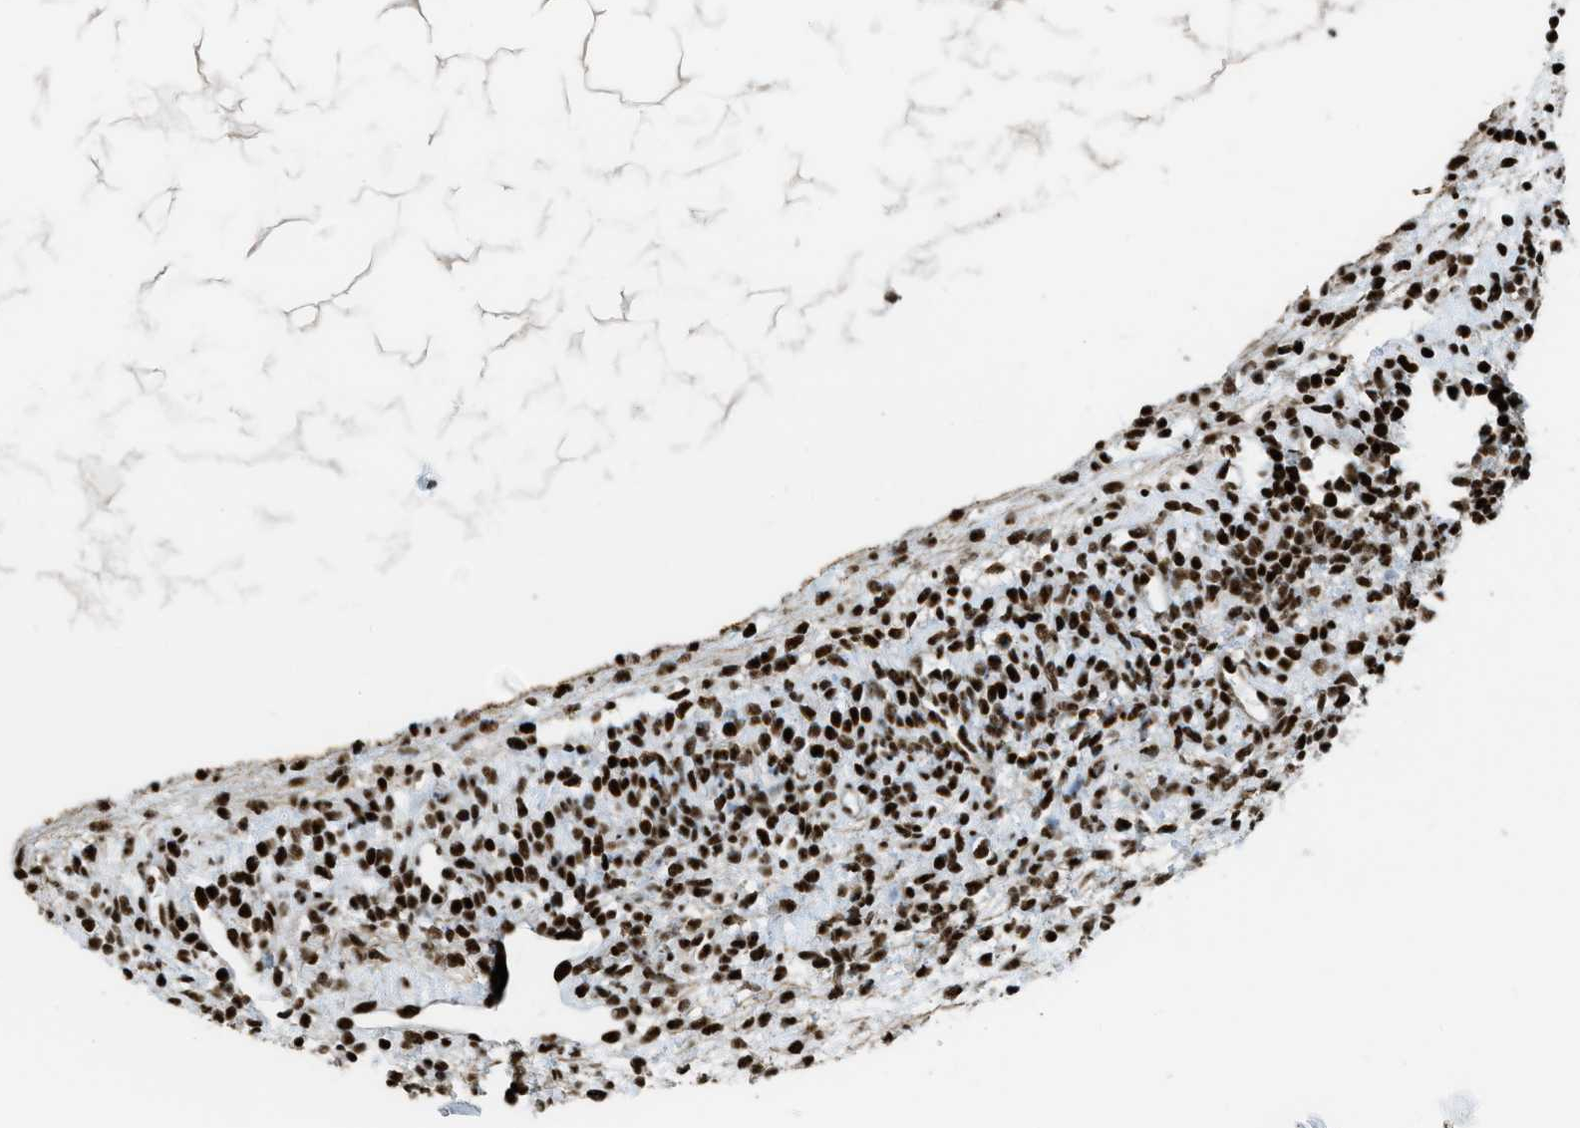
{"staining": {"intensity": "strong", "quantity": ">75%", "location": "nuclear"}, "tissue": "ovary", "cell_type": "Ovarian stroma cells", "image_type": "normal", "snomed": [{"axis": "morphology", "description": "Normal tissue, NOS"}, {"axis": "morphology", "description": "Cyst, NOS"}, {"axis": "topography", "description": "Ovary"}], "caption": "Protein analysis of normal ovary demonstrates strong nuclear positivity in about >75% of ovarian stroma cells. (Stains: DAB (3,3'-diaminobenzidine) in brown, nuclei in blue, Microscopy: brightfield microscopy at high magnification).", "gene": "ZNF207", "patient": {"sex": "female", "age": 18}}